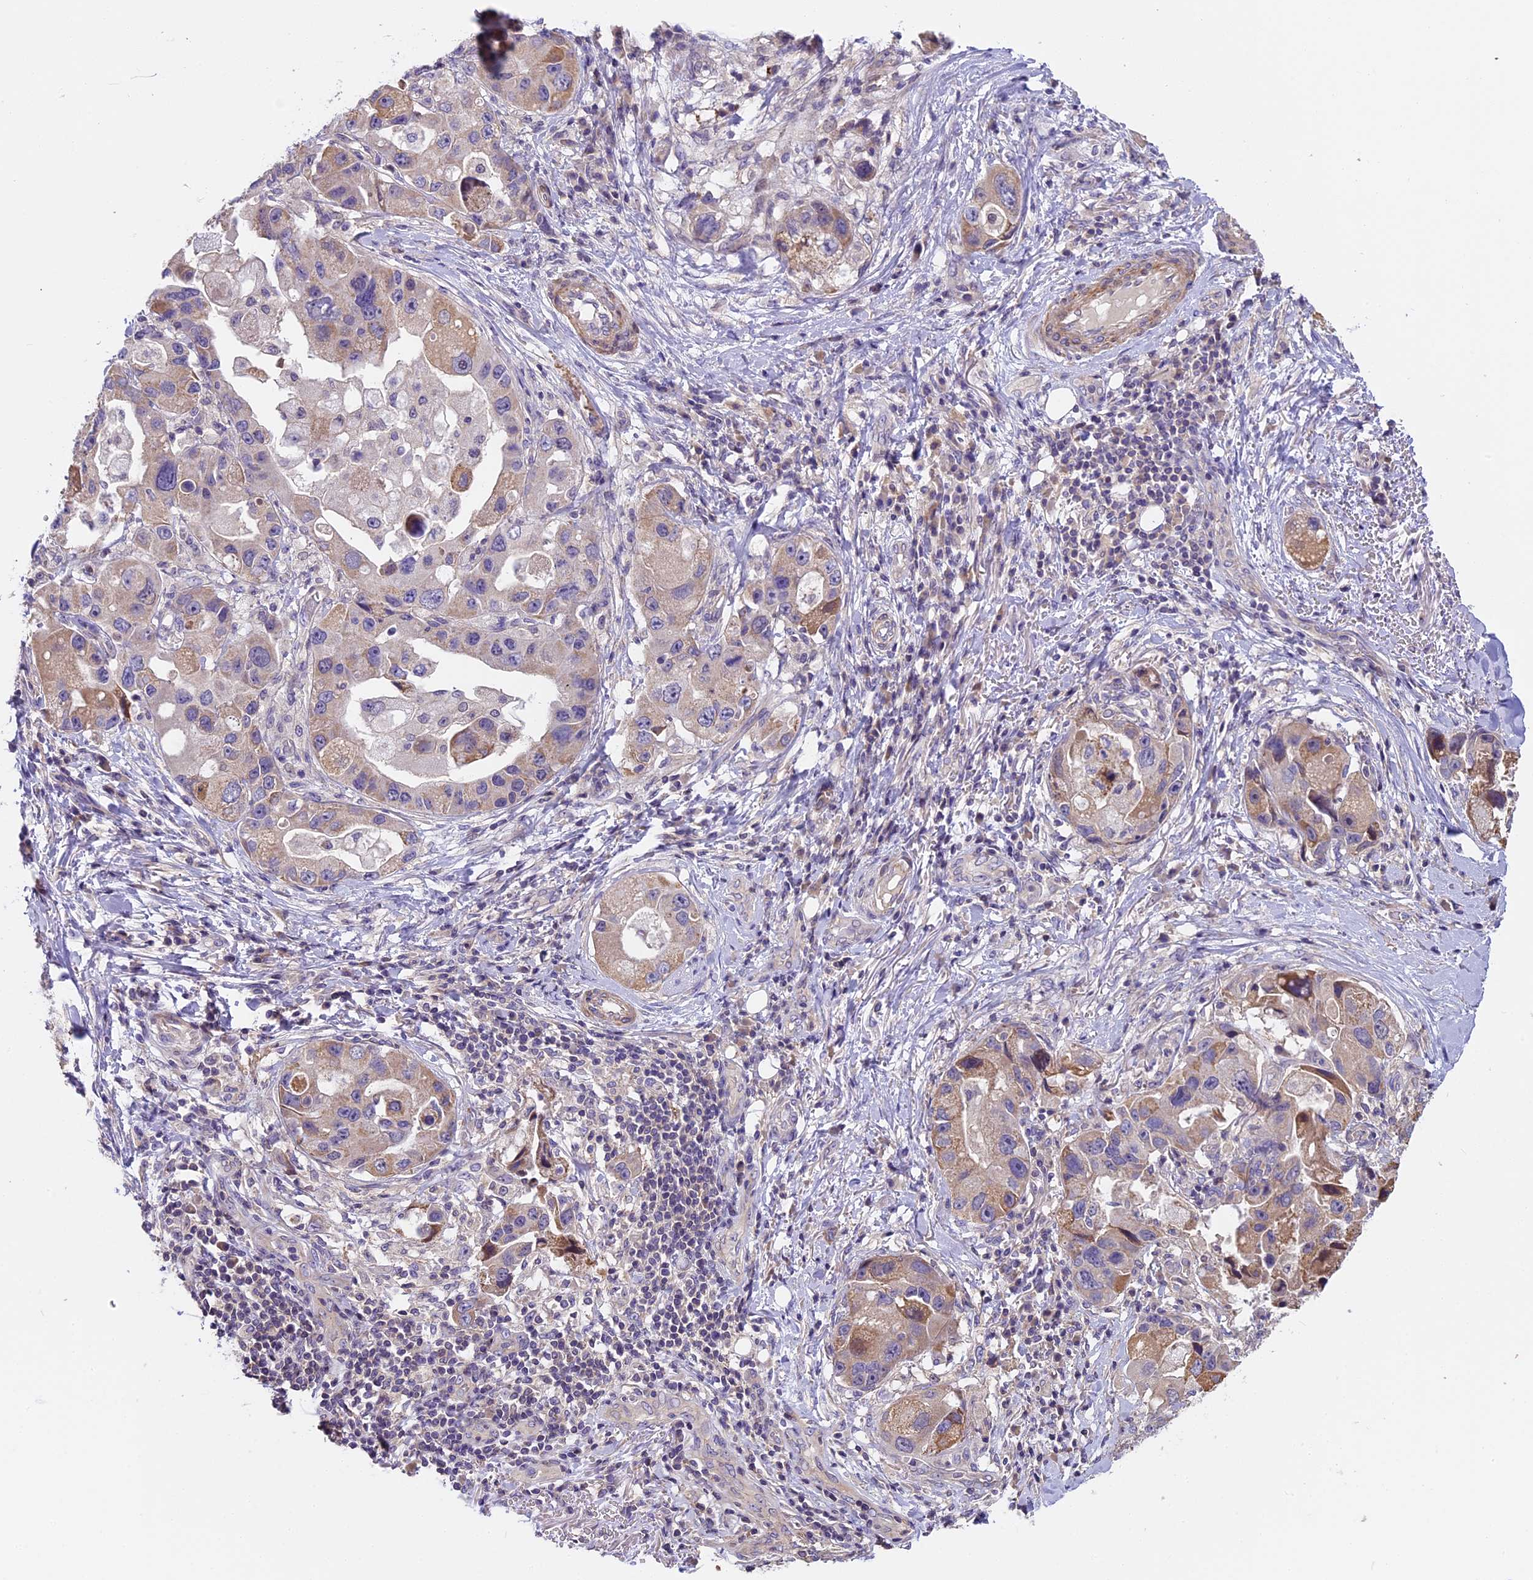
{"staining": {"intensity": "moderate", "quantity": "<25%", "location": "cytoplasmic/membranous"}, "tissue": "lung cancer", "cell_type": "Tumor cells", "image_type": "cancer", "snomed": [{"axis": "morphology", "description": "Adenocarcinoma, NOS"}, {"axis": "topography", "description": "Lung"}], "caption": "This is a histology image of immunohistochemistry (IHC) staining of lung cancer, which shows moderate positivity in the cytoplasmic/membranous of tumor cells.", "gene": "FAM98C", "patient": {"sex": "female", "age": 54}}